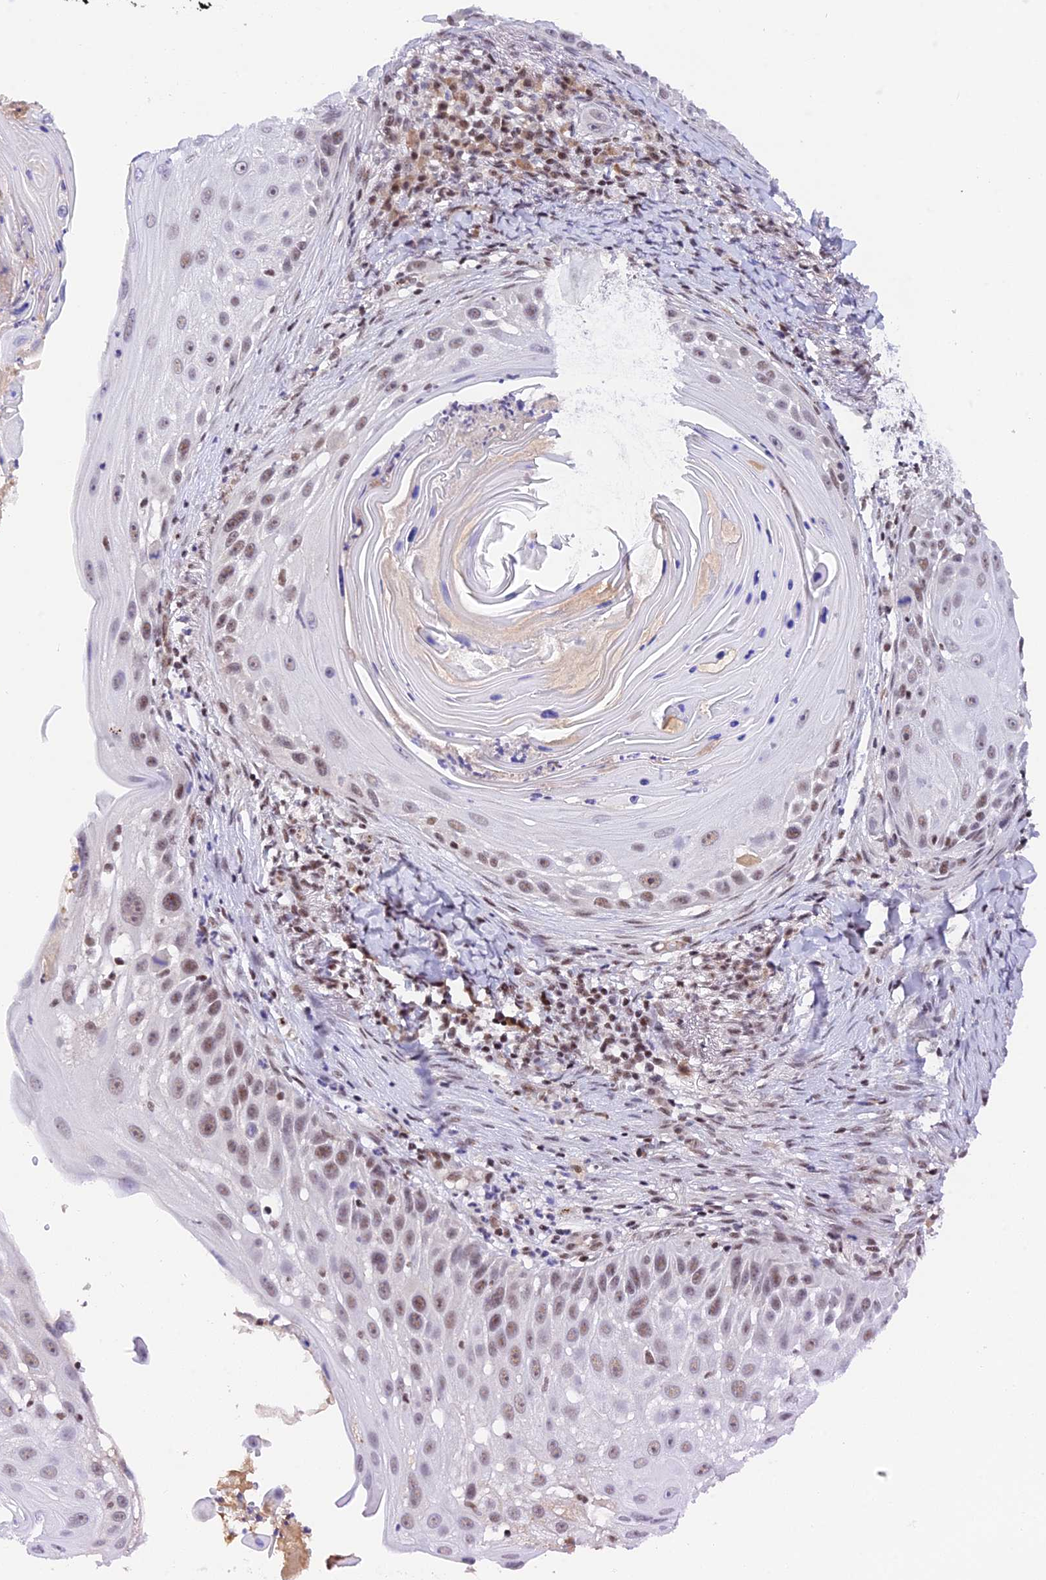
{"staining": {"intensity": "moderate", "quantity": "<25%", "location": "nuclear"}, "tissue": "skin cancer", "cell_type": "Tumor cells", "image_type": "cancer", "snomed": [{"axis": "morphology", "description": "Squamous cell carcinoma, NOS"}, {"axis": "topography", "description": "Skin"}], "caption": "Immunohistochemical staining of human skin squamous cell carcinoma demonstrates moderate nuclear protein expression in about <25% of tumor cells.", "gene": "THAP11", "patient": {"sex": "female", "age": 44}}